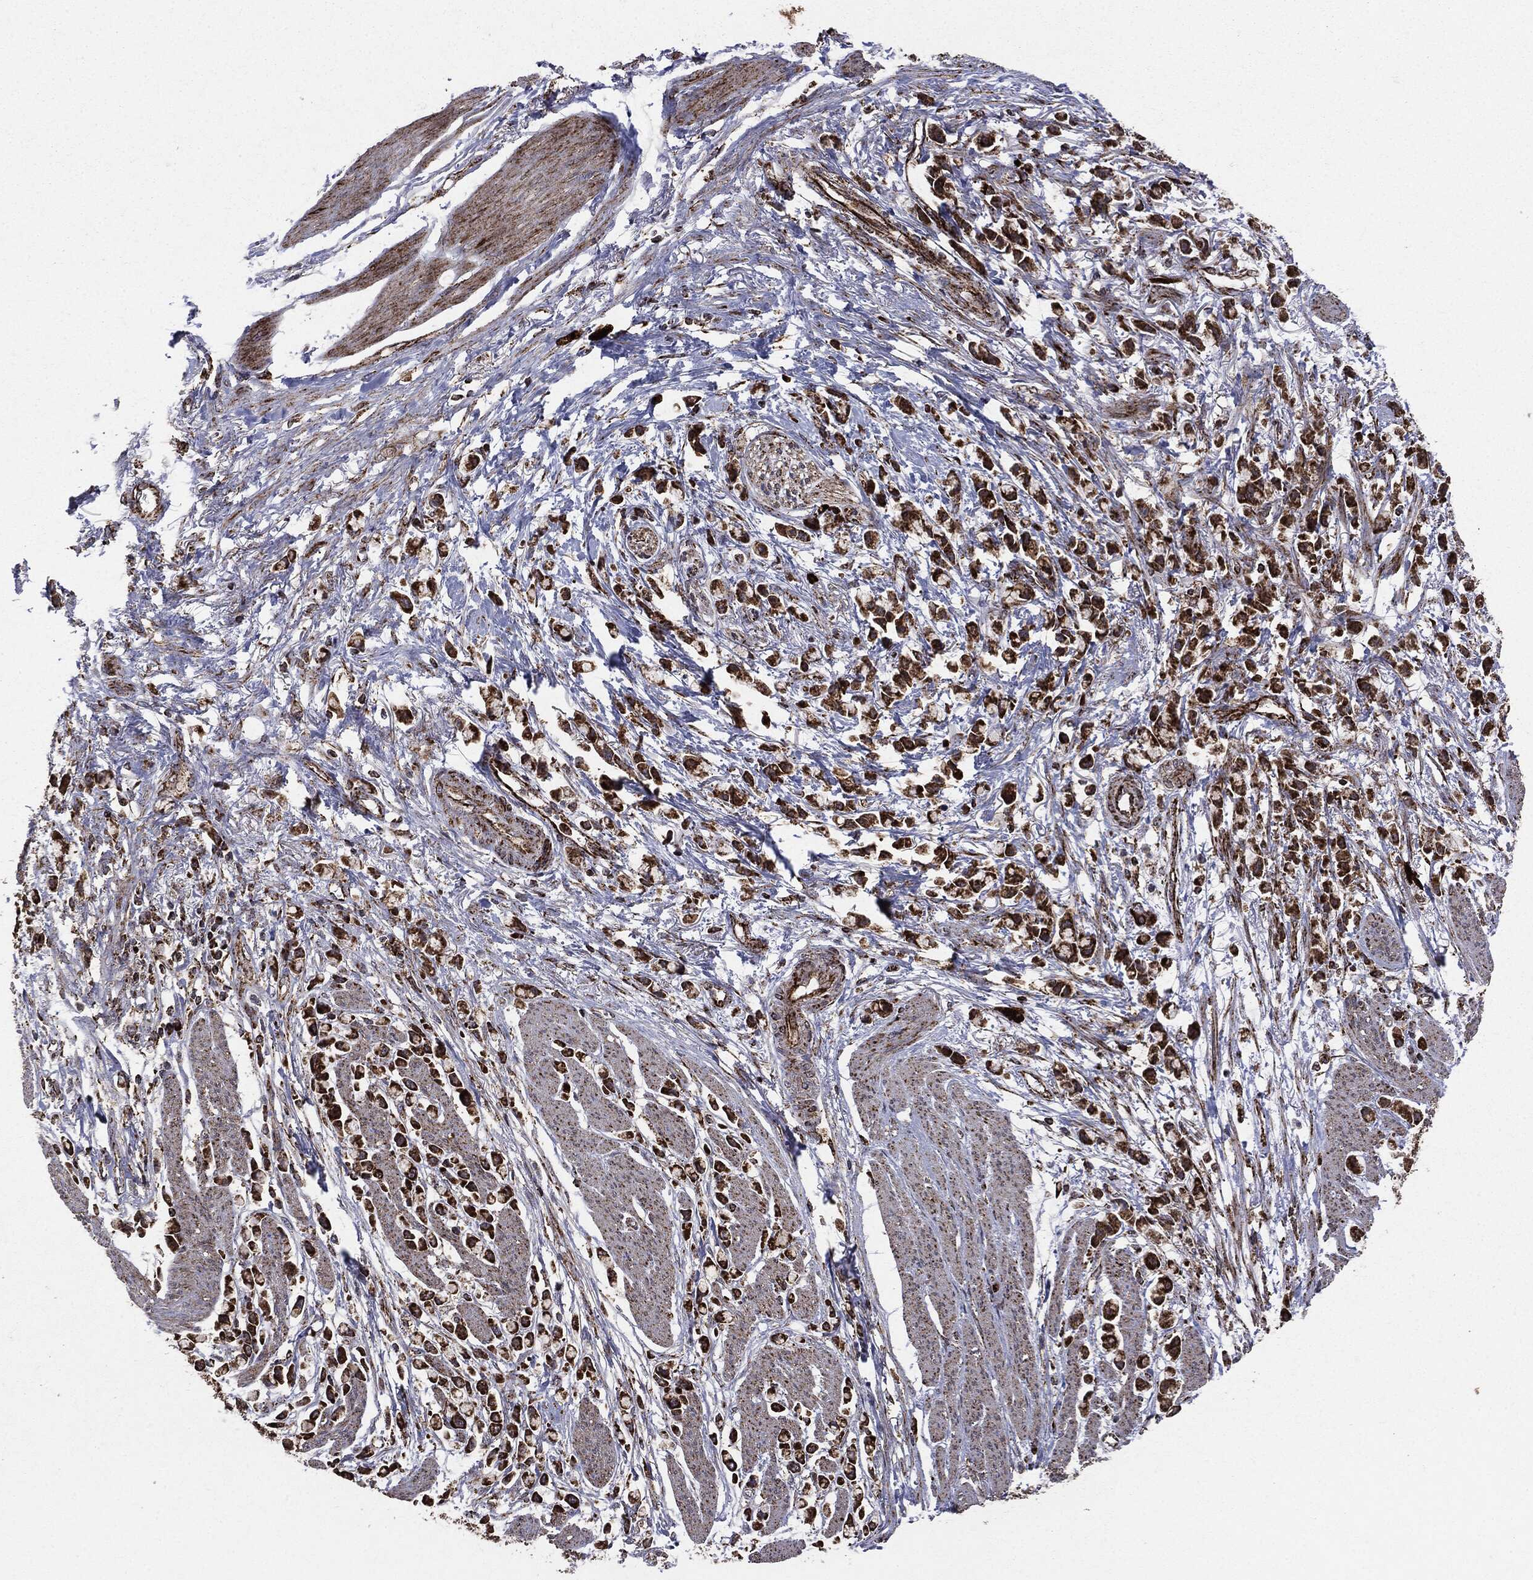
{"staining": {"intensity": "strong", "quantity": ">75%", "location": "cytoplasmic/membranous"}, "tissue": "stomach cancer", "cell_type": "Tumor cells", "image_type": "cancer", "snomed": [{"axis": "morphology", "description": "Adenocarcinoma, NOS"}, {"axis": "topography", "description": "Stomach"}], "caption": "DAB (3,3'-diaminobenzidine) immunohistochemical staining of stomach cancer shows strong cytoplasmic/membranous protein staining in about >75% of tumor cells. The staining was performed using DAB (3,3'-diaminobenzidine), with brown indicating positive protein expression. Nuclei are stained blue with hematoxylin.", "gene": "MAP2K1", "patient": {"sex": "female", "age": 81}}